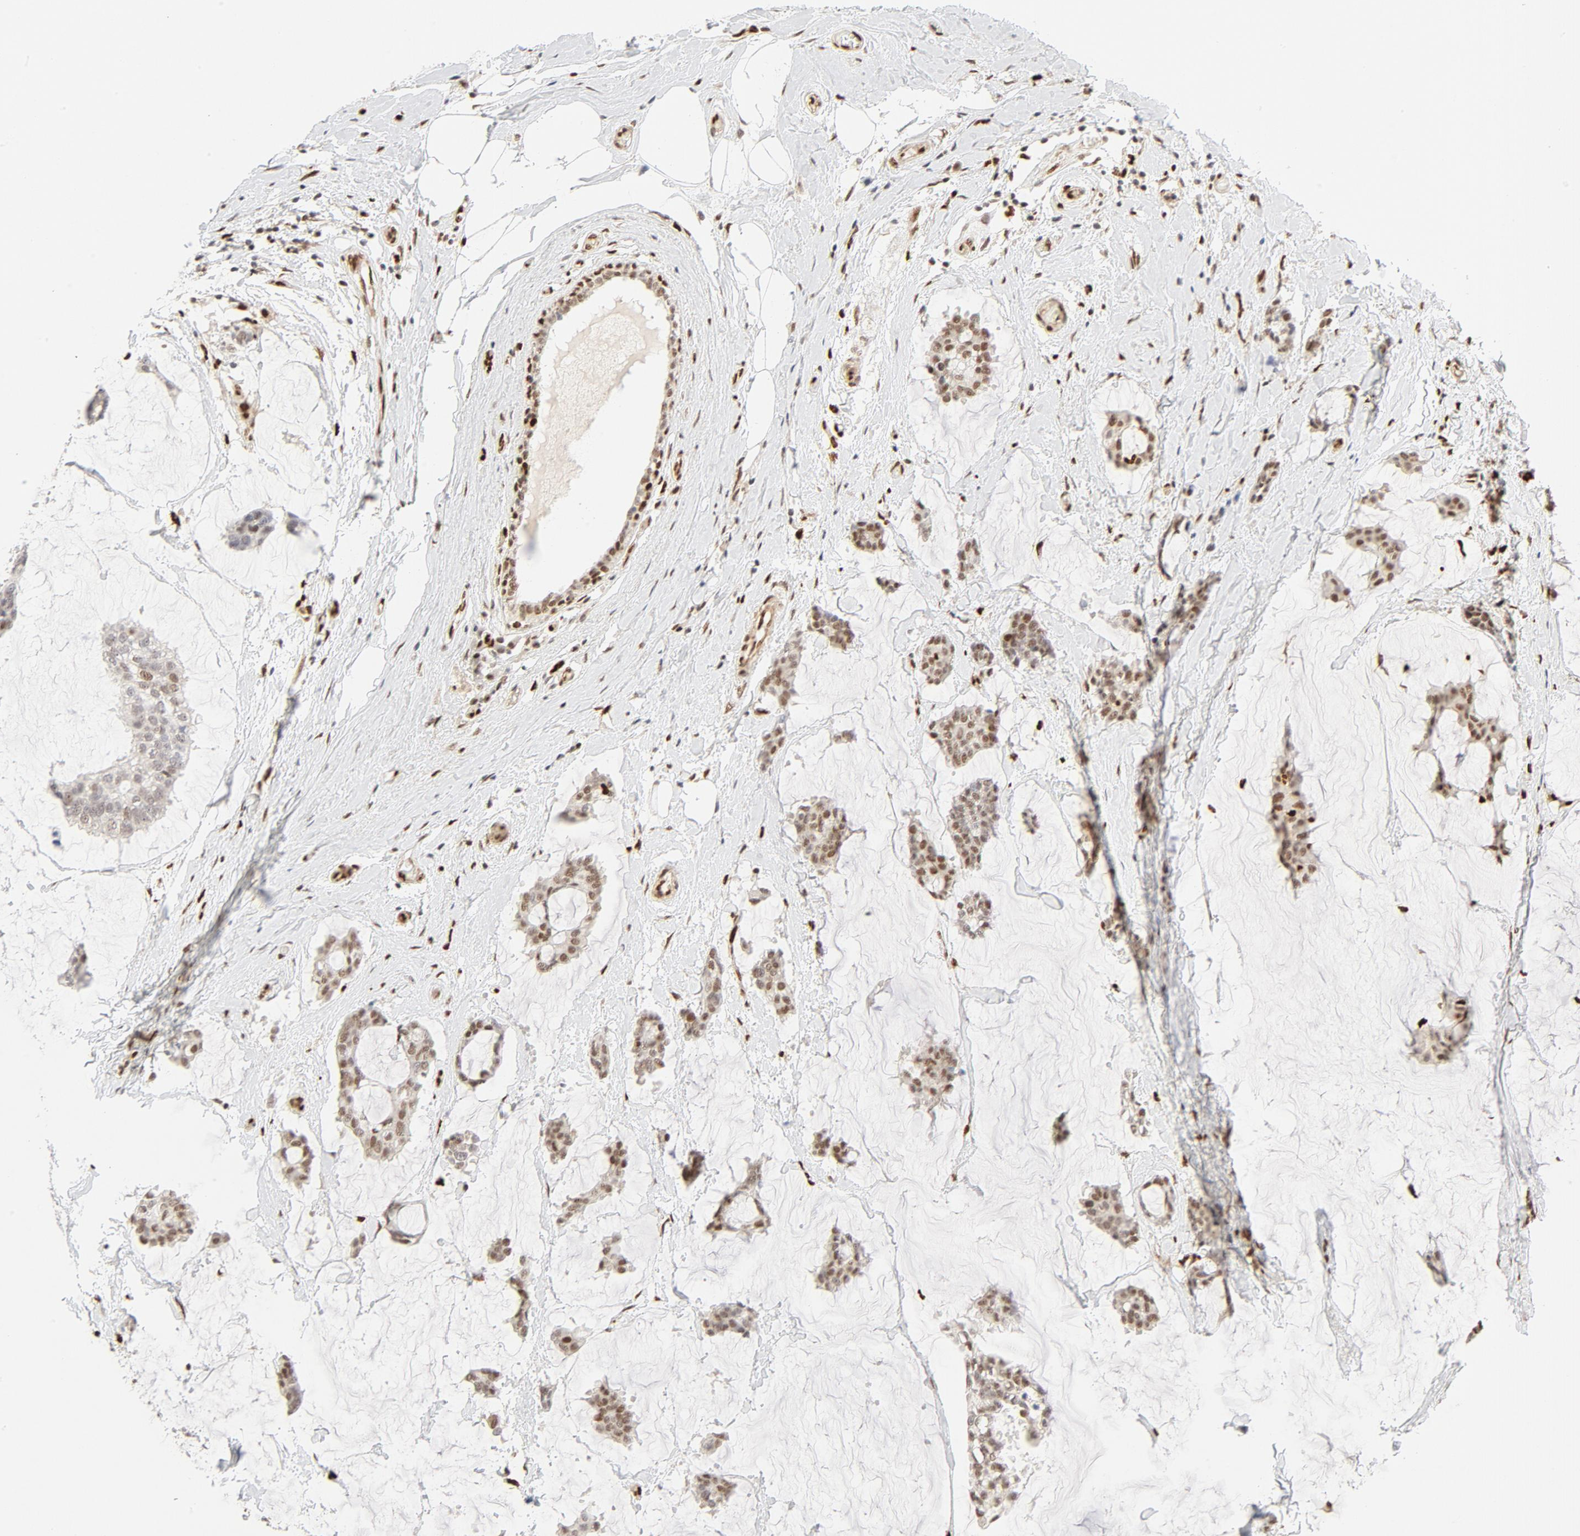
{"staining": {"intensity": "weak", "quantity": ">75%", "location": "nuclear"}, "tissue": "breast cancer", "cell_type": "Tumor cells", "image_type": "cancer", "snomed": [{"axis": "morphology", "description": "Duct carcinoma"}, {"axis": "topography", "description": "Breast"}], "caption": "IHC image of neoplastic tissue: invasive ductal carcinoma (breast) stained using IHC demonstrates low levels of weak protein expression localized specifically in the nuclear of tumor cells, appearing as a nuclear brown color.", "gene": "MEF2A", "patient": {"sex": "female", "age": 93}}